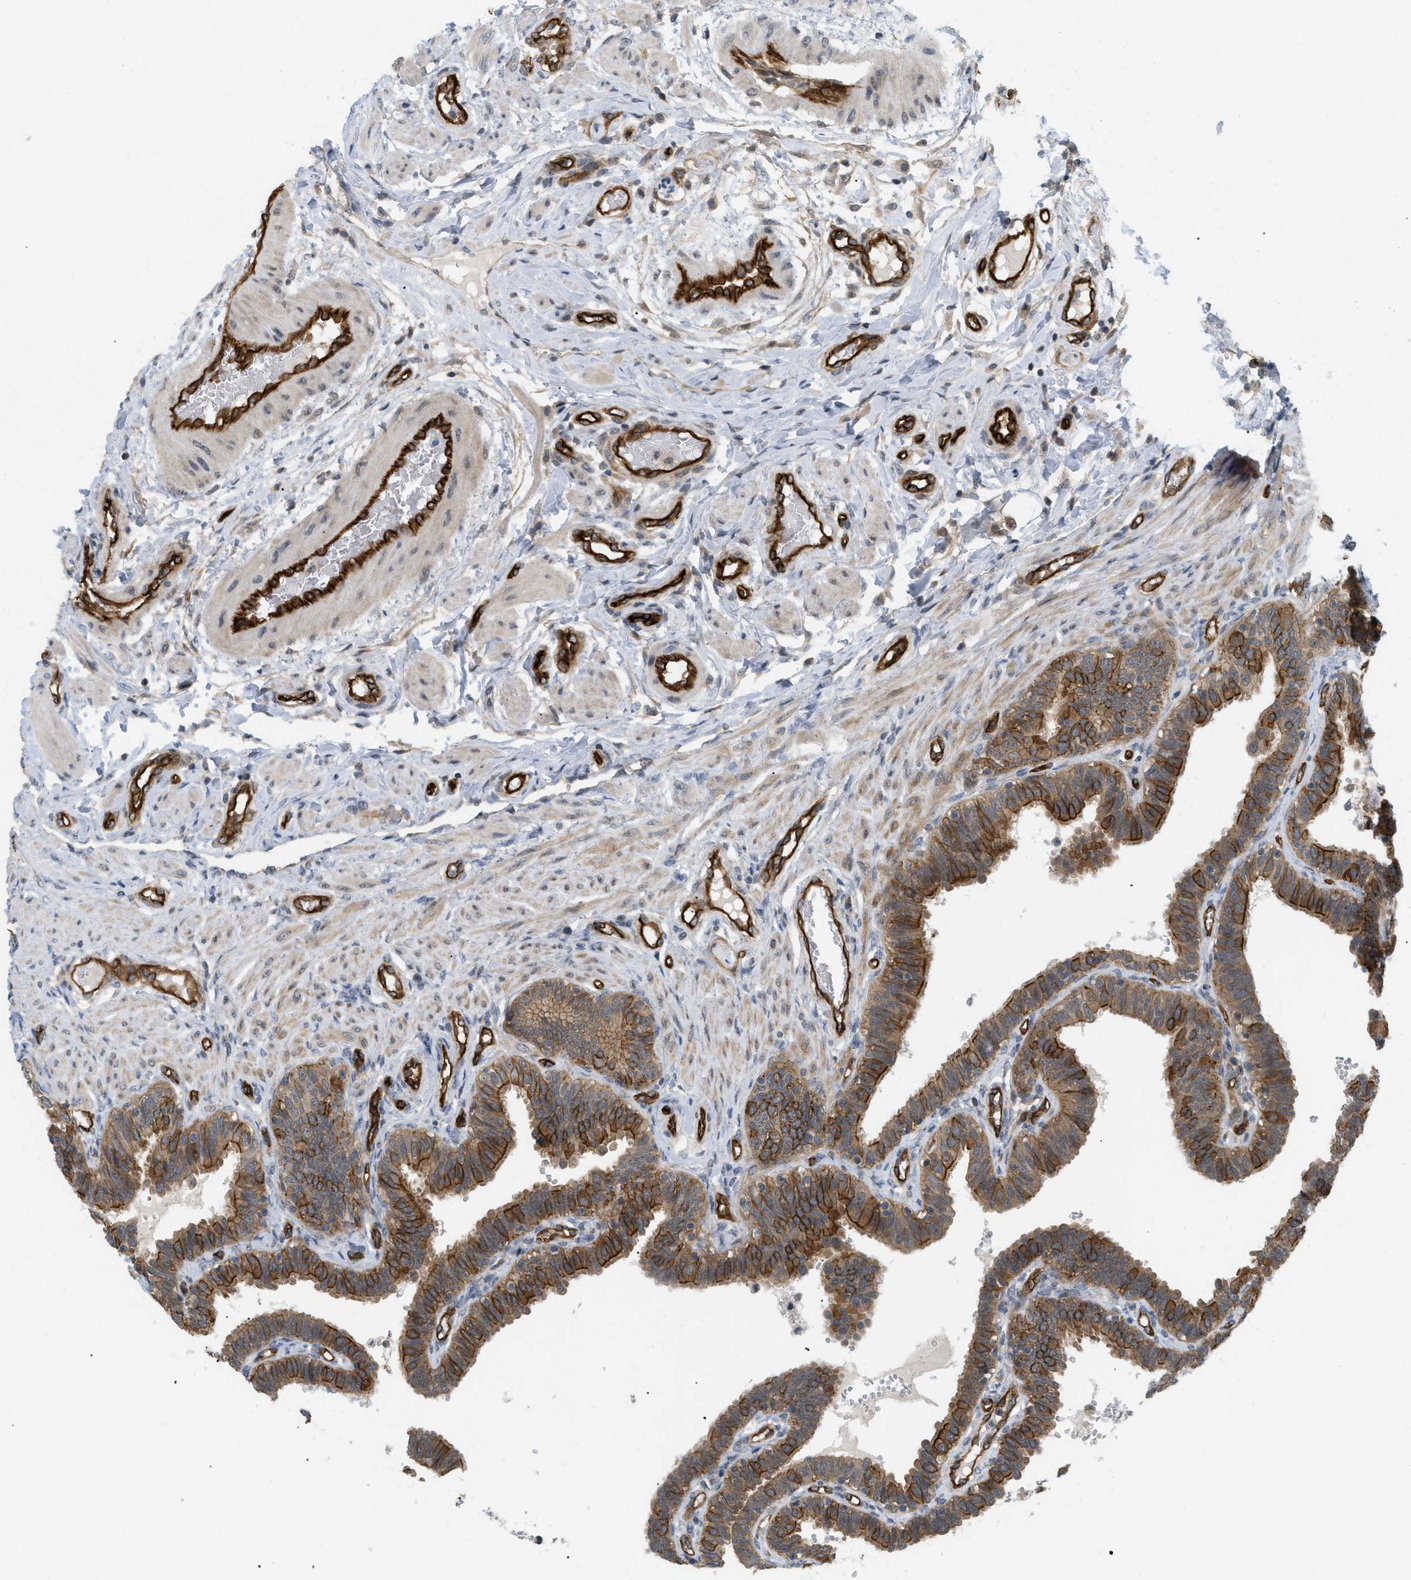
{"staining": {"intensity": "moderate", "quantity": ">75%", "location": "cytoplasmic/membranous"}, "tissue": "fallopian tube", "cell_type": "Glandular cells", "image_type": "normal", "snomed": [{"axis": "morphology", "description": "Normal tissue, NOS"}, {"axis": "topography", "description": "Fallopian tube"}, {"axis": "topography", "description": "Placenta"}], "caption": "This micrograph shows immunohistochemistry staining of unremarkable fallopian tube, with medium moderate cytoplasmic/membranous positivity in approximately >75% of glandular cells.", "gene": "PALMD", "patient": {"sex": "female", "age": 34}}